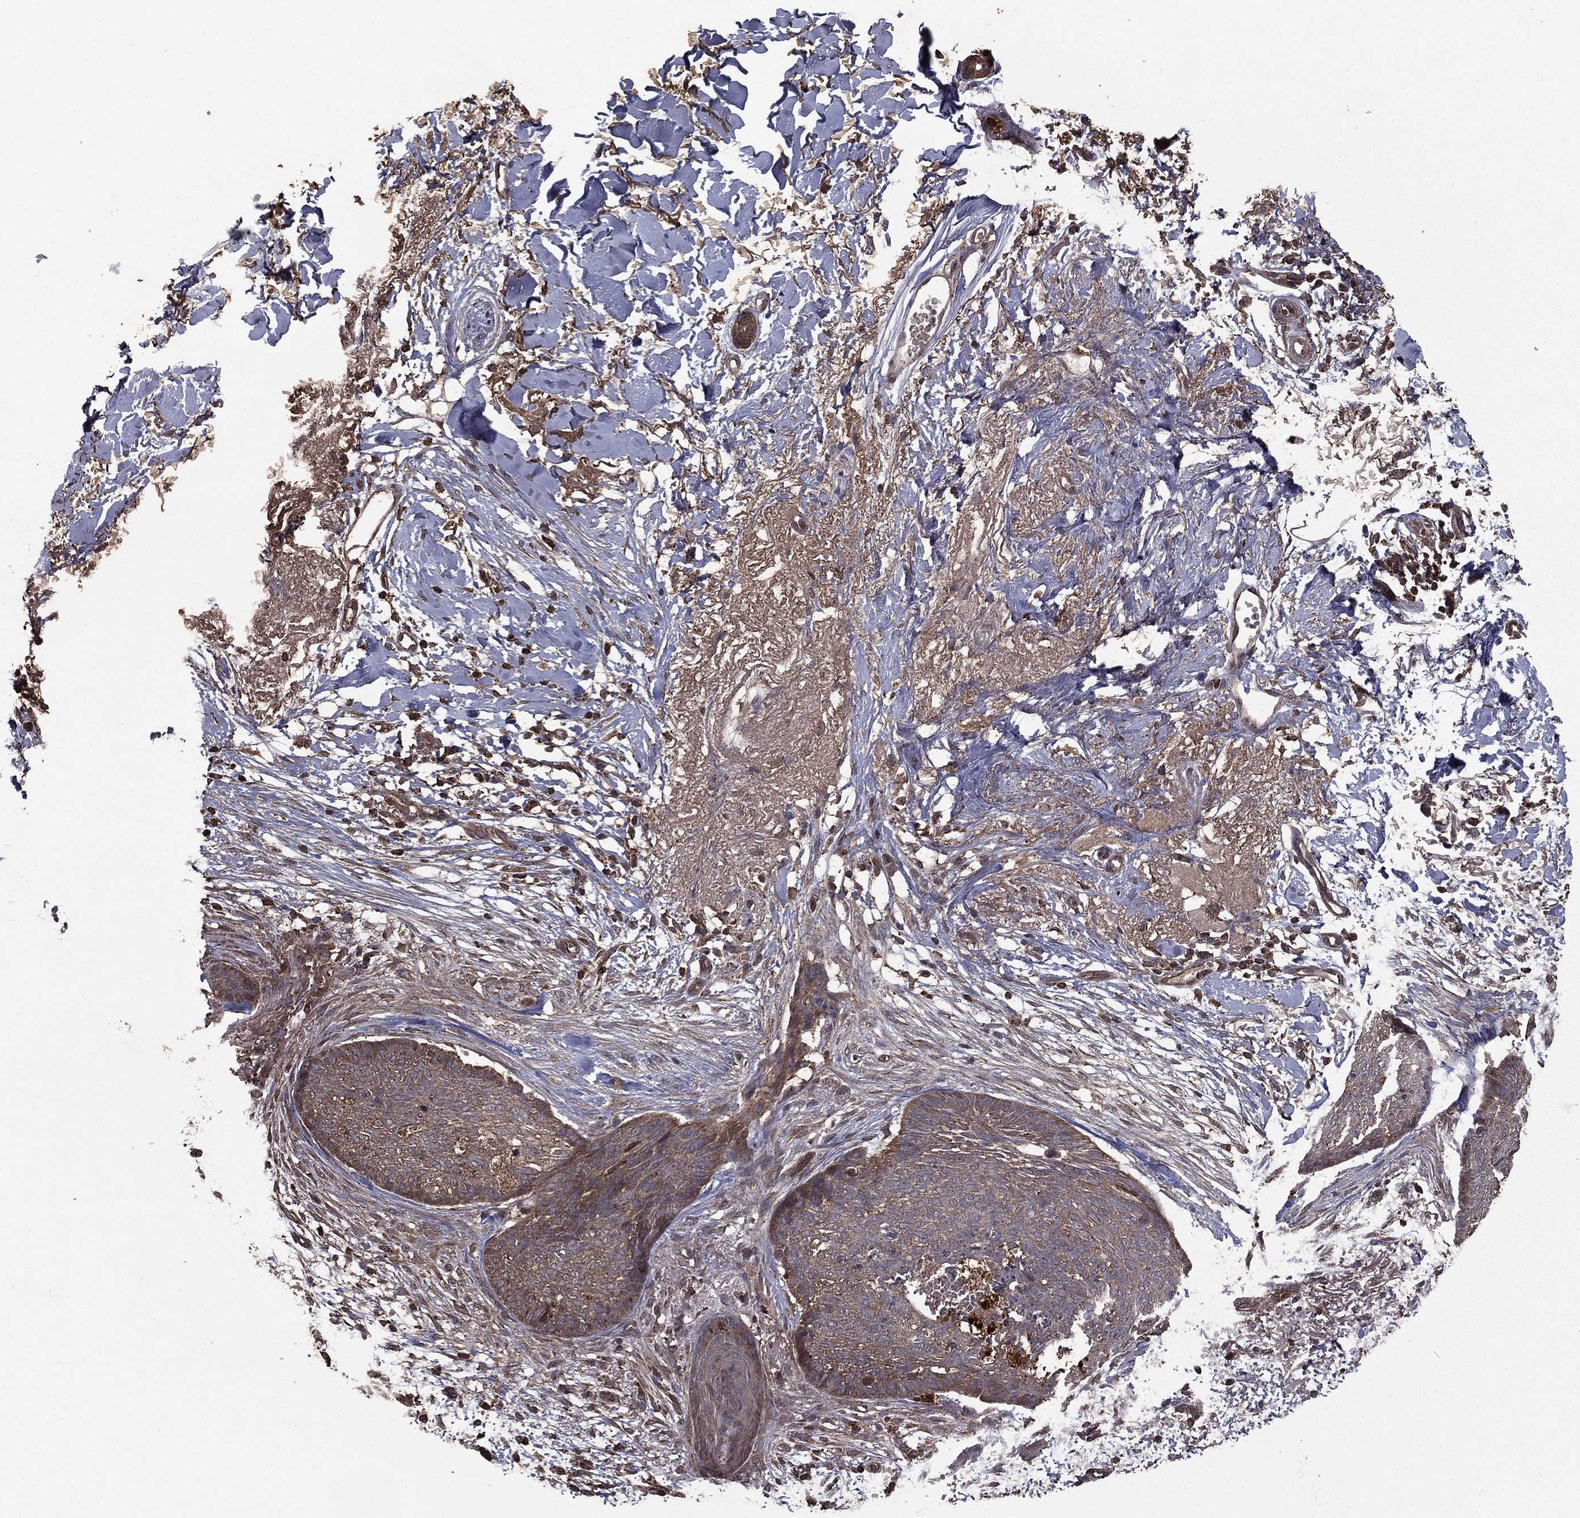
{"staining": {"intensity": "weak", "quantity": "25%-75%", "location": "cytoplasmic/membranous"}, "tissue": "skin cancer", "cell_type": "Tumor cells", "image_type": "cancer", "snomed": [{"axis": "morphology", "description": "Normal tissue, NOS"}, {"axis": "morphology", "description": "Basal cell carcinoma"}, {"axis": "topography", "description": "Skin"}], "caption": "Immunohistochemical staining of basal cell carcinoma (skin) displays weak cytoplasmic/membranous protein positivity in about 25%-75% of tumor cells.", "gene": "BIRC6", "patient": {"sex": "male", "age": 84}}